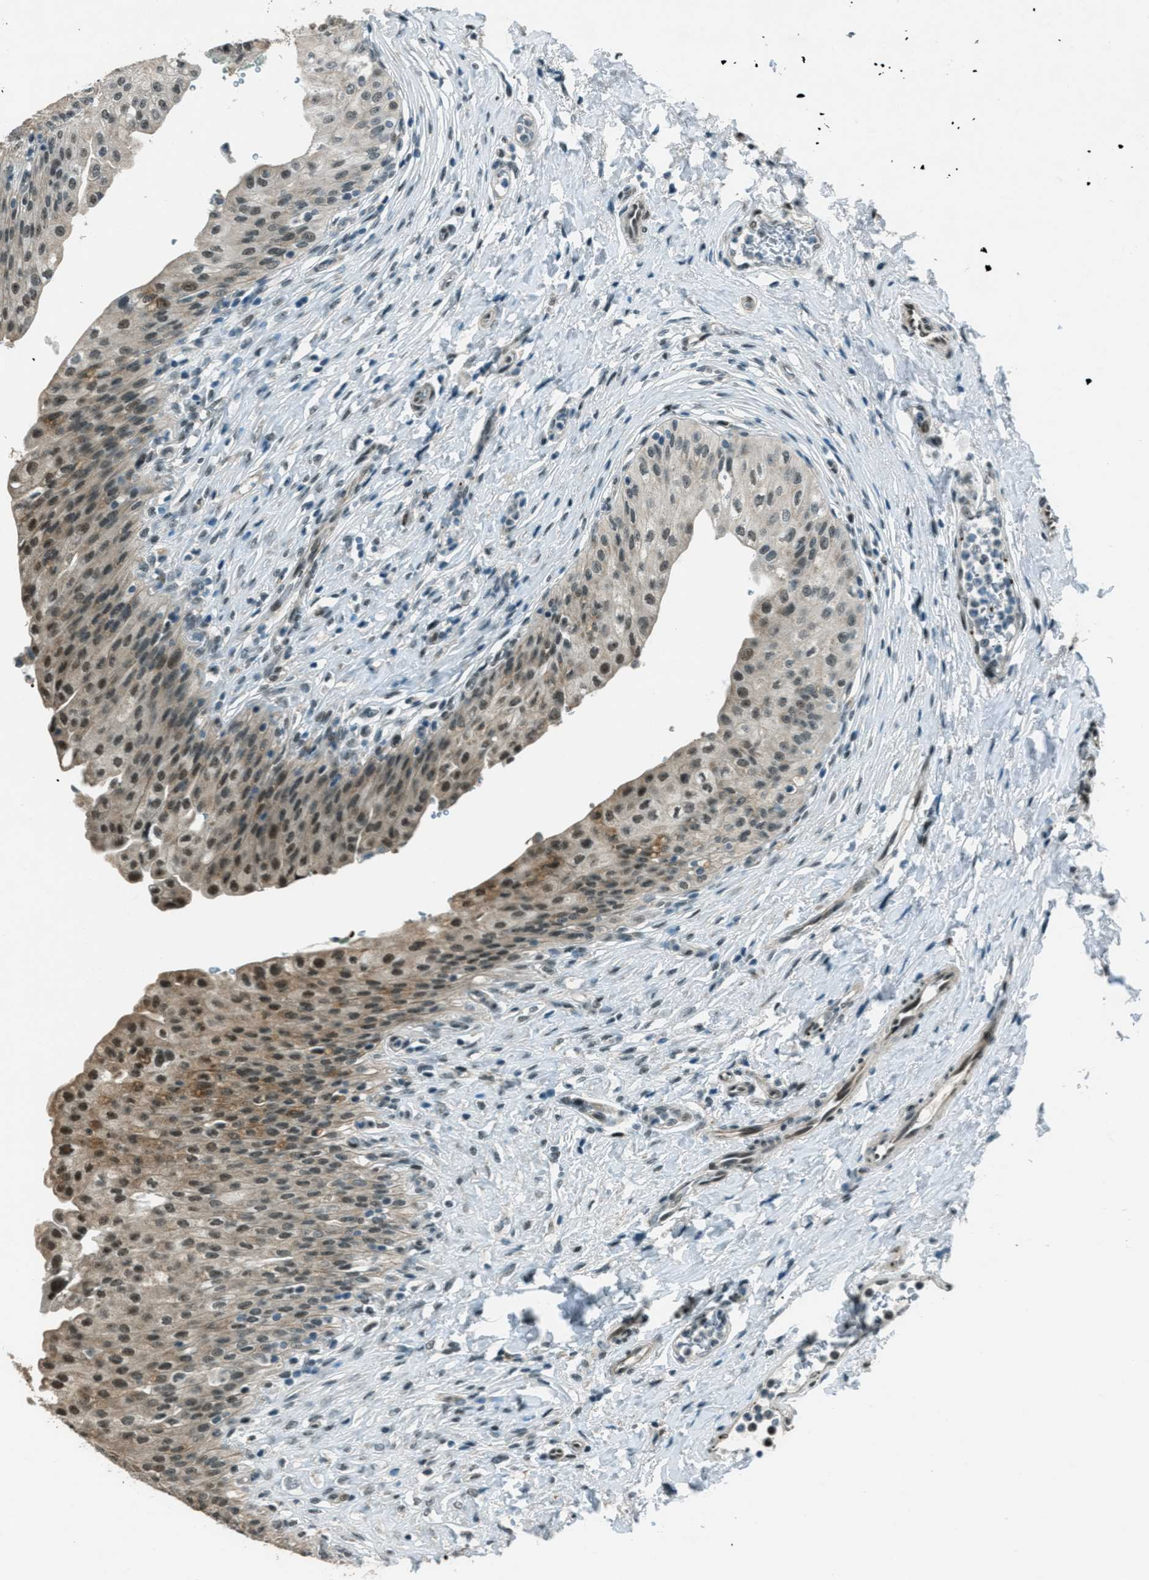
{"staining": {"intensity": "moderate", "quantity": ">75%", "location": "cytoplasmic/membranous,nuclear"}, "tissue": "urinary bladder", "cell_type": "Urothelial cells", "image_type": "normal", "snomed": [{"axis": "morphology", "description": "Urothelial carcinoma, High grade"}, {"axis": "topography", "description": "Urinary bladder"}], "caption": "Urinary bladder stained with immunohistochemistry demonstrates moderate cytoplasmic/membranous,nuclear expression in about >75% of urothelial cells.", "gene": "TARDBP", "patient": {"sex": "male", "age": 46}}